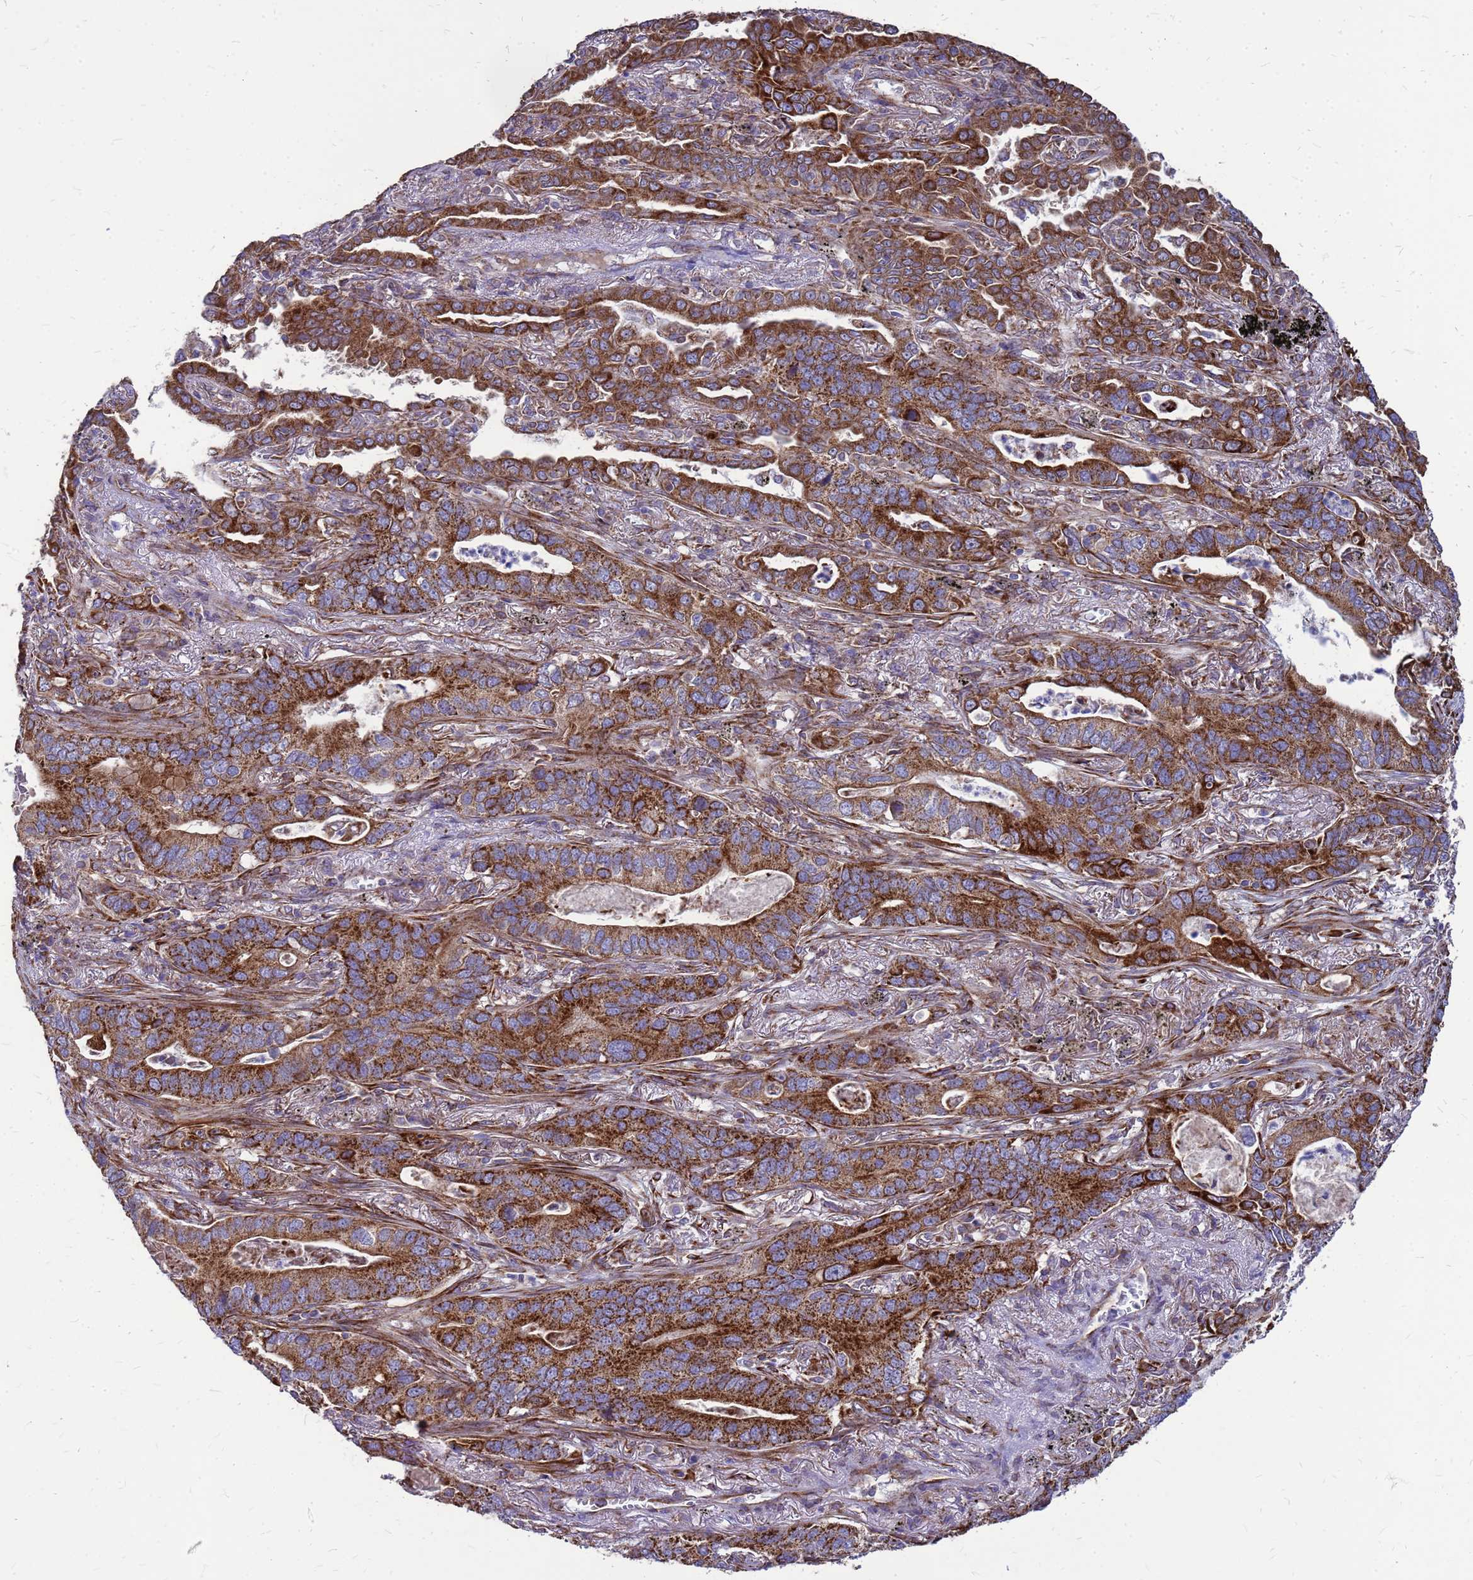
{"staining": {"intensity": "strong", "quantity": ">75%", "location": "cytoplasmic/membranous"}, "tissue": "lung cancer", "cell_type": "Tumor cells", "image_type": "cancer", "snomed": [{"axis": "morphology", "description": "Adenocarcinoma, NOS"}, {"axis": "topography", "description": "Lung"}], "caption": "The photomicrograph displays staining of lung cancer (adenocarcinoma), revealing strong cytoplasmic/membranous protein staining (brown color) within tumor cells. Immunohistochemistry stains the protein of interest in brown and the nuclei are stained blue.", "gene": "FSTL4", "patient": {"sex": "male", "age": 67}}